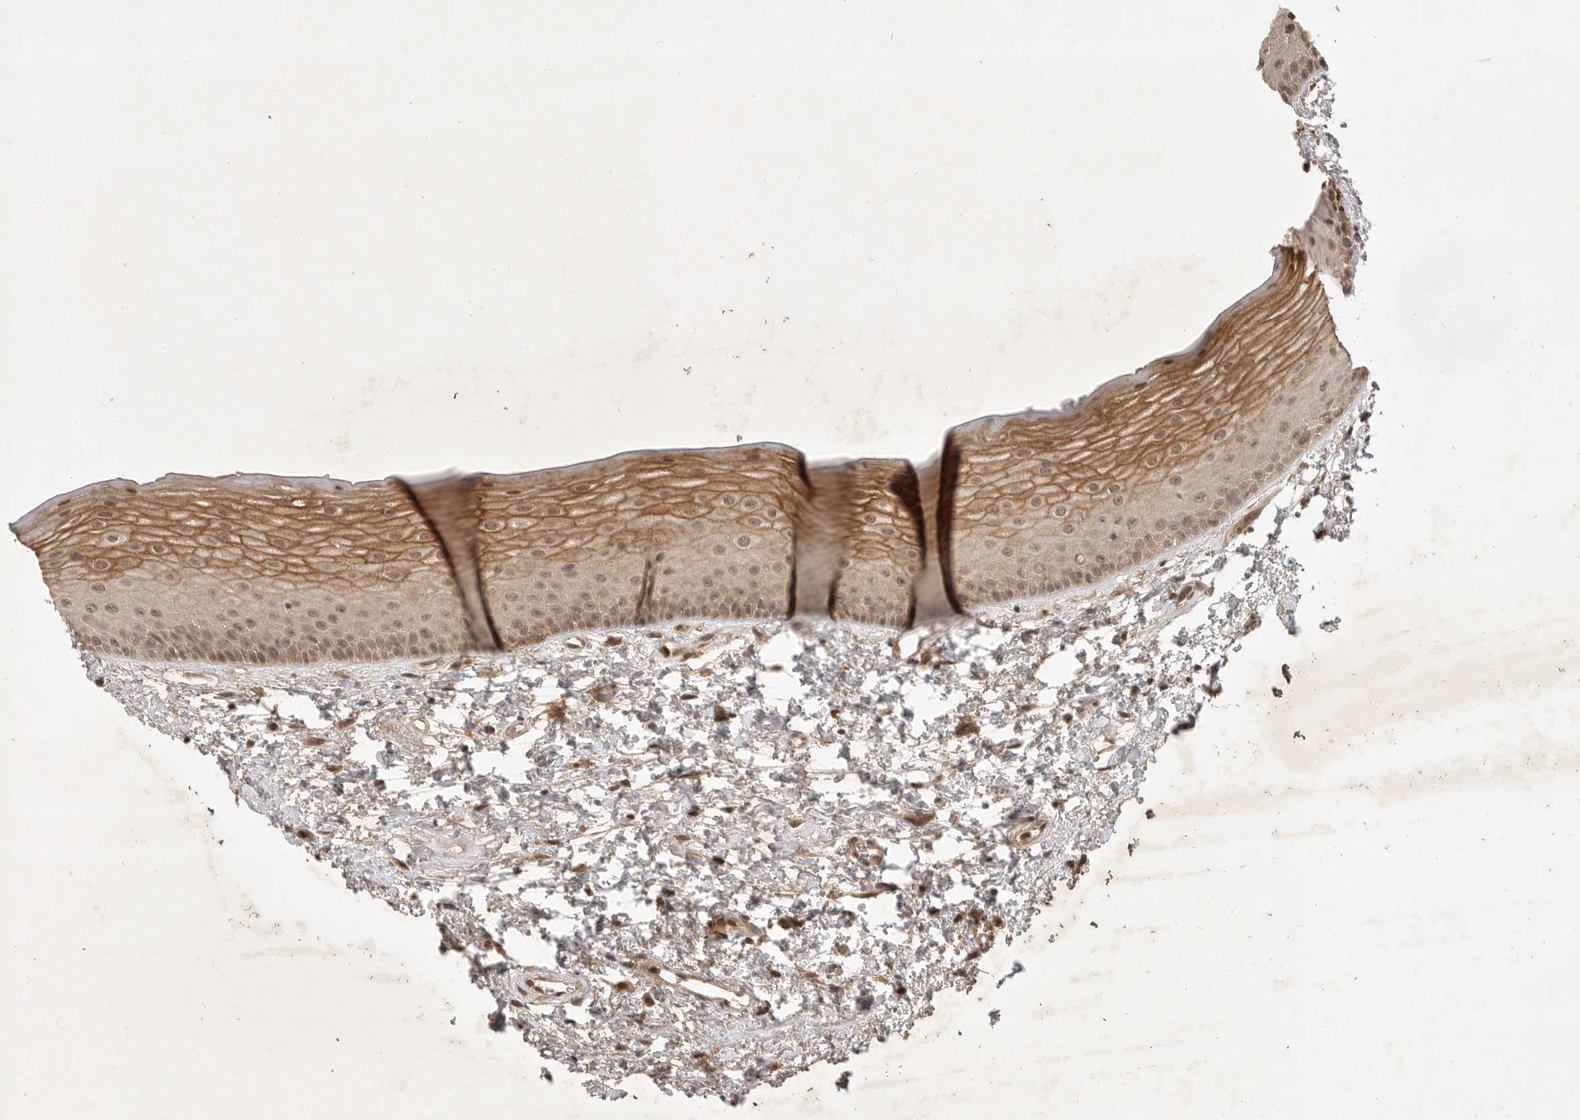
{"staining": {"intensity": "moderate", "quantity": ">75%", "location": "cytoplasmic/membranous,nuclear"}, "tissue": "oral mucosa", "cell_type": "Squamous epithelial cells", "image_type": "normal", "snomed": [{"axis": "morphology", "description": "Normal tissue, NOS"}, {"axis": "topography", "description": "Oral tissue"}], "caption": "An image of human oral mucosa stained for a protein demonstrates moderate cytoplasmic/membranous,nuclear brown staining in squamous epithelial cells. Nuclei are stained in blue.", "gene": "ZNF232", "patient": {"sex": "female", "age": 76}}